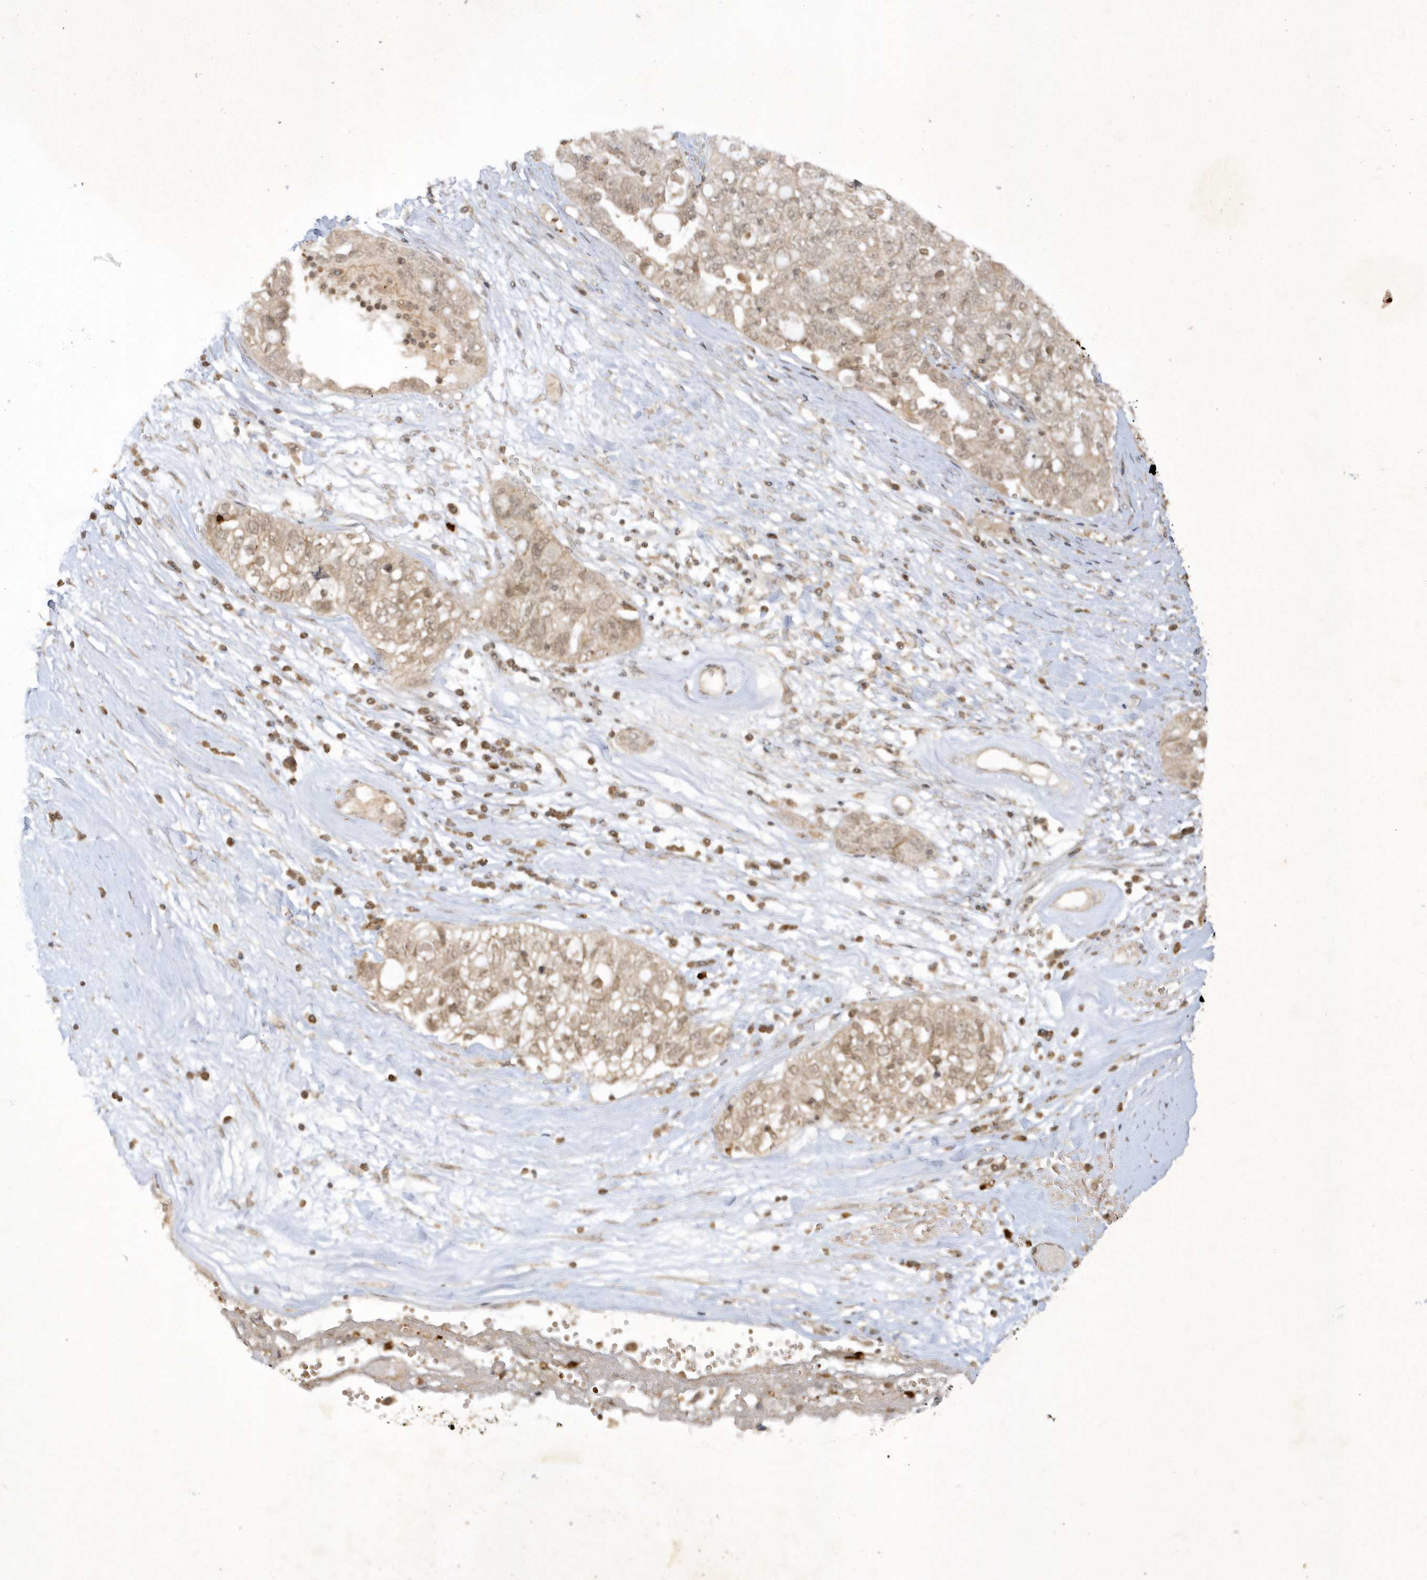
{"staining": {"intensity": "weak", "quantity": ">75%", "location": "cytoplasmic/membranous"}, "tissue": "ovarian cancer", "cell_type": "Tumor cells", "image_type": "cancer", "snomed": [{"axis": "morphology", "description": "Carcinoma, NOS"}, {"axis": "morphology", "description": "Cystadenocarcinoma, serous, NOS"}, {"axis": "topography", "description": "Ovary"}], "caption": "The photomicrograph demonstrates a brown stain indicating the presence of a protein in the cytoplasmic/membranous of tumor cells in serous cystadenocarcinoma (ovarian).", "gene": "ZNF213", "patient": {"sex": "female", "age": 69}}